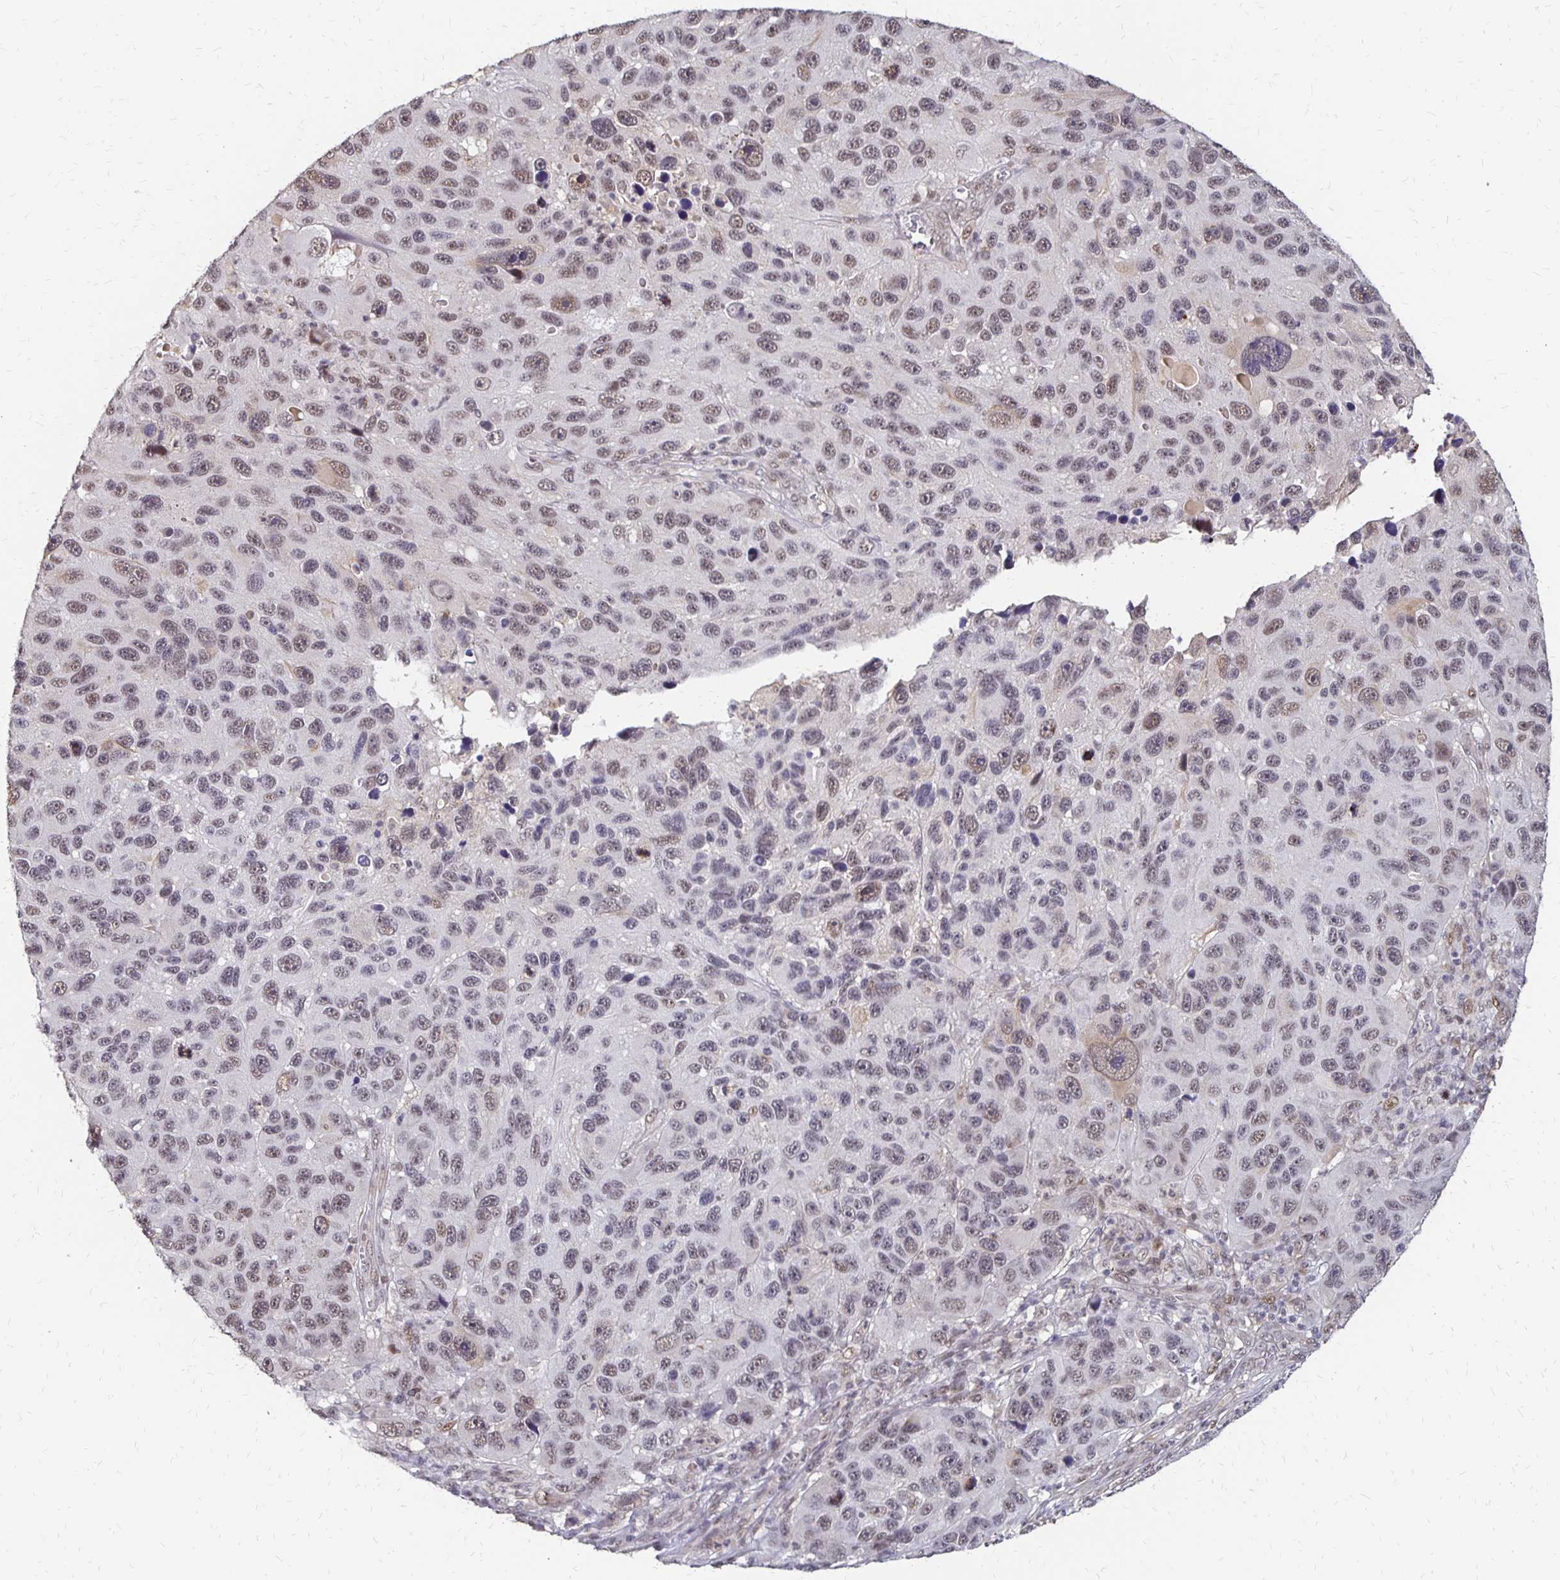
{"staining": {"intensity": "weak", "quantity": "25%-75%", "location": "nuclear"}, "tissue": "melanoma", "cell_type": "Tumor cells", "image_type": "cancer", "snomed": [{"axis": "morphology", "description": "Malignant melanoma, NOS"}, {"axis": "topography", "description": "Skin"}], "caption": "Tumor cells reveal low levels of weak nuclear positivity in about 25%-75% of cells in human malignant melanoma.", "gene": "CLASRP", "patient": {"sex": "male", "age": 53}}